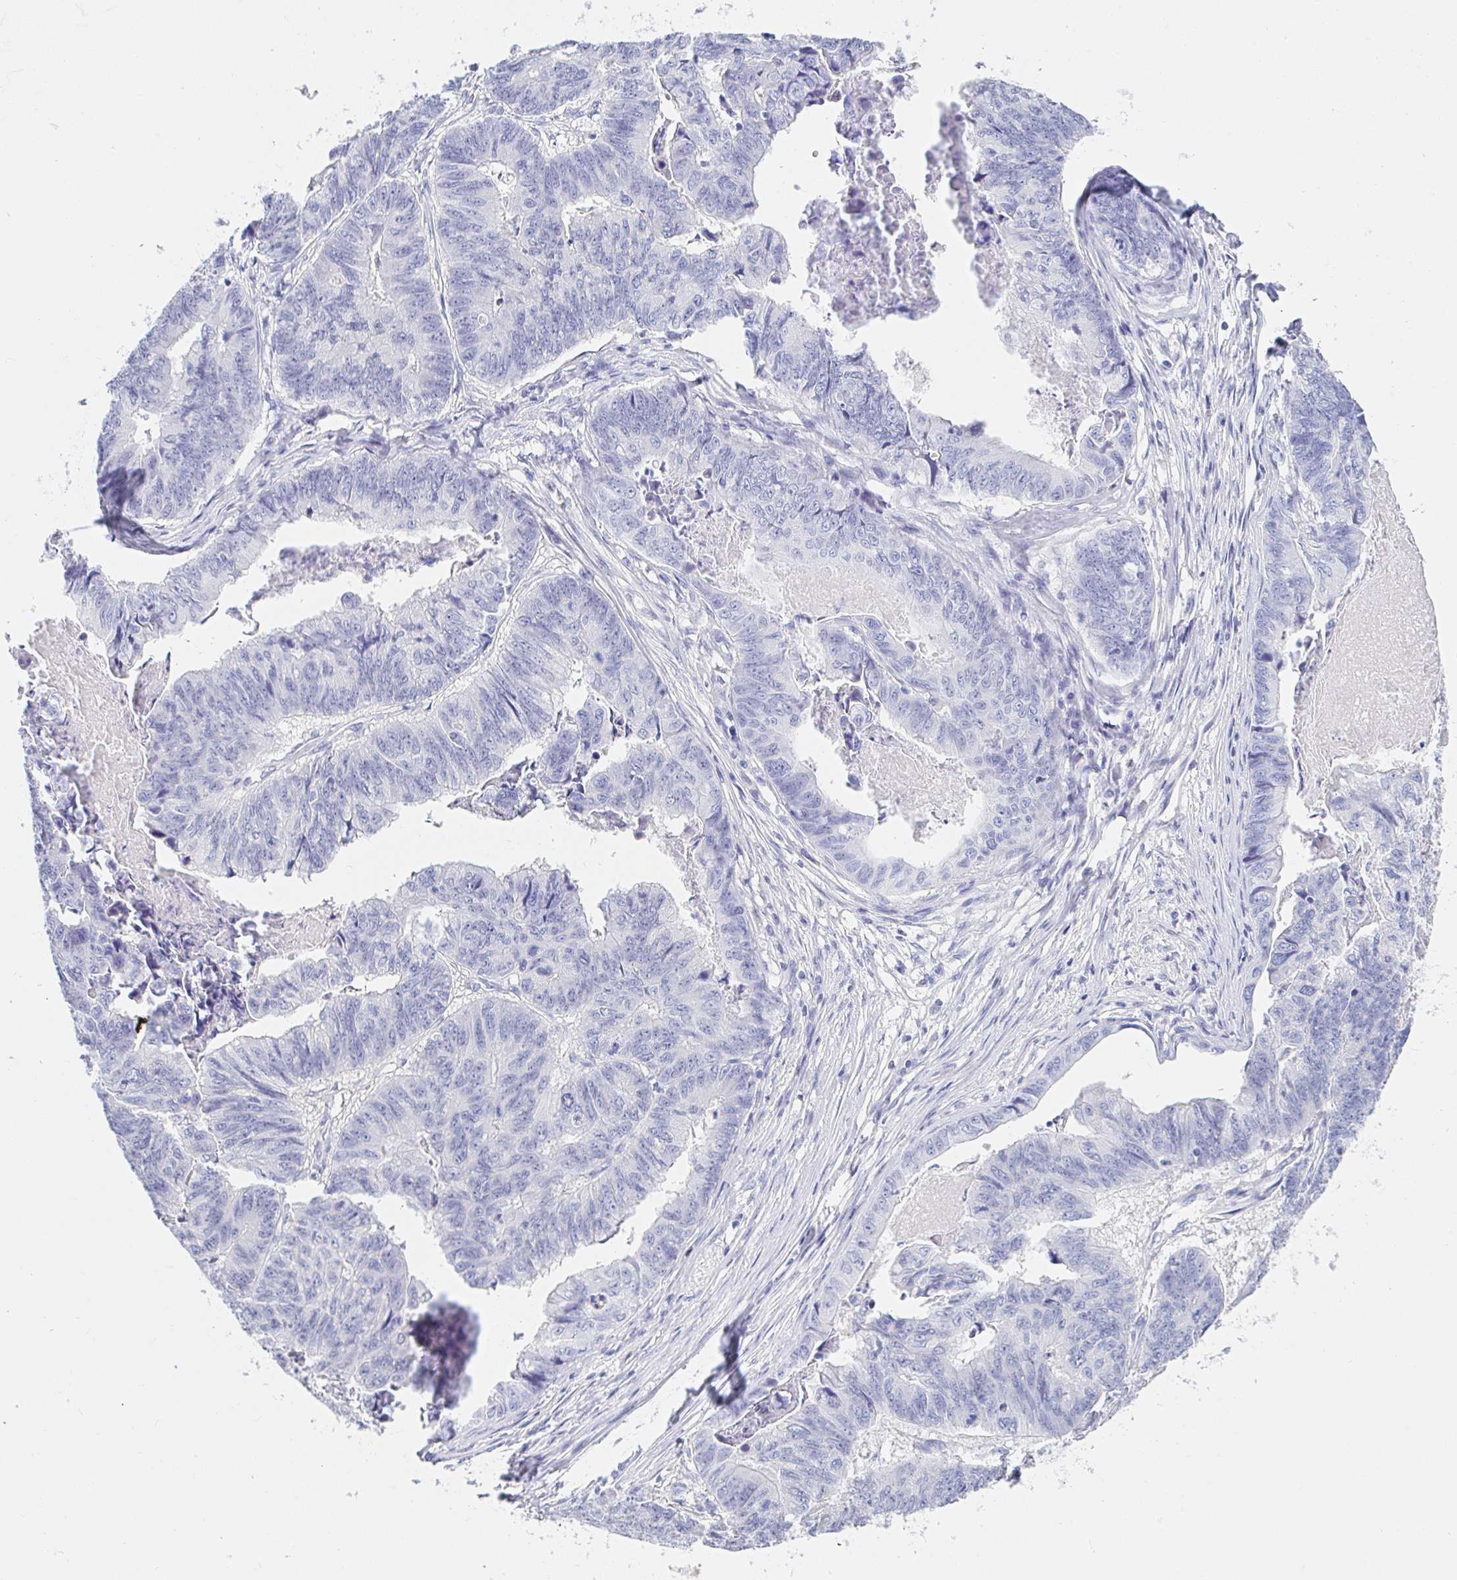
{"staining": {"intensity": "negative", "quantity": "none", "location": "none"}, "tissue": "stomach cancer", "cell_type": "Tumor cells", "image_type": "cancer", "snomed": [{"axis": "morphology", "description": "Adenocarcinoma, NOS"}, {"axis": "topography", "description": "Stomach, lower"}], "caption": "The image demonstrates no staining of tumor cells in stomach adenocarcinoma. Brightfield microscopy of immunohistochemistry (IHC) stained with DAB (brown) and hematoxylin (blue), captured at high magnification.", "gene": "PDE6B", "patient": {"sex": "male", "age": 77}}